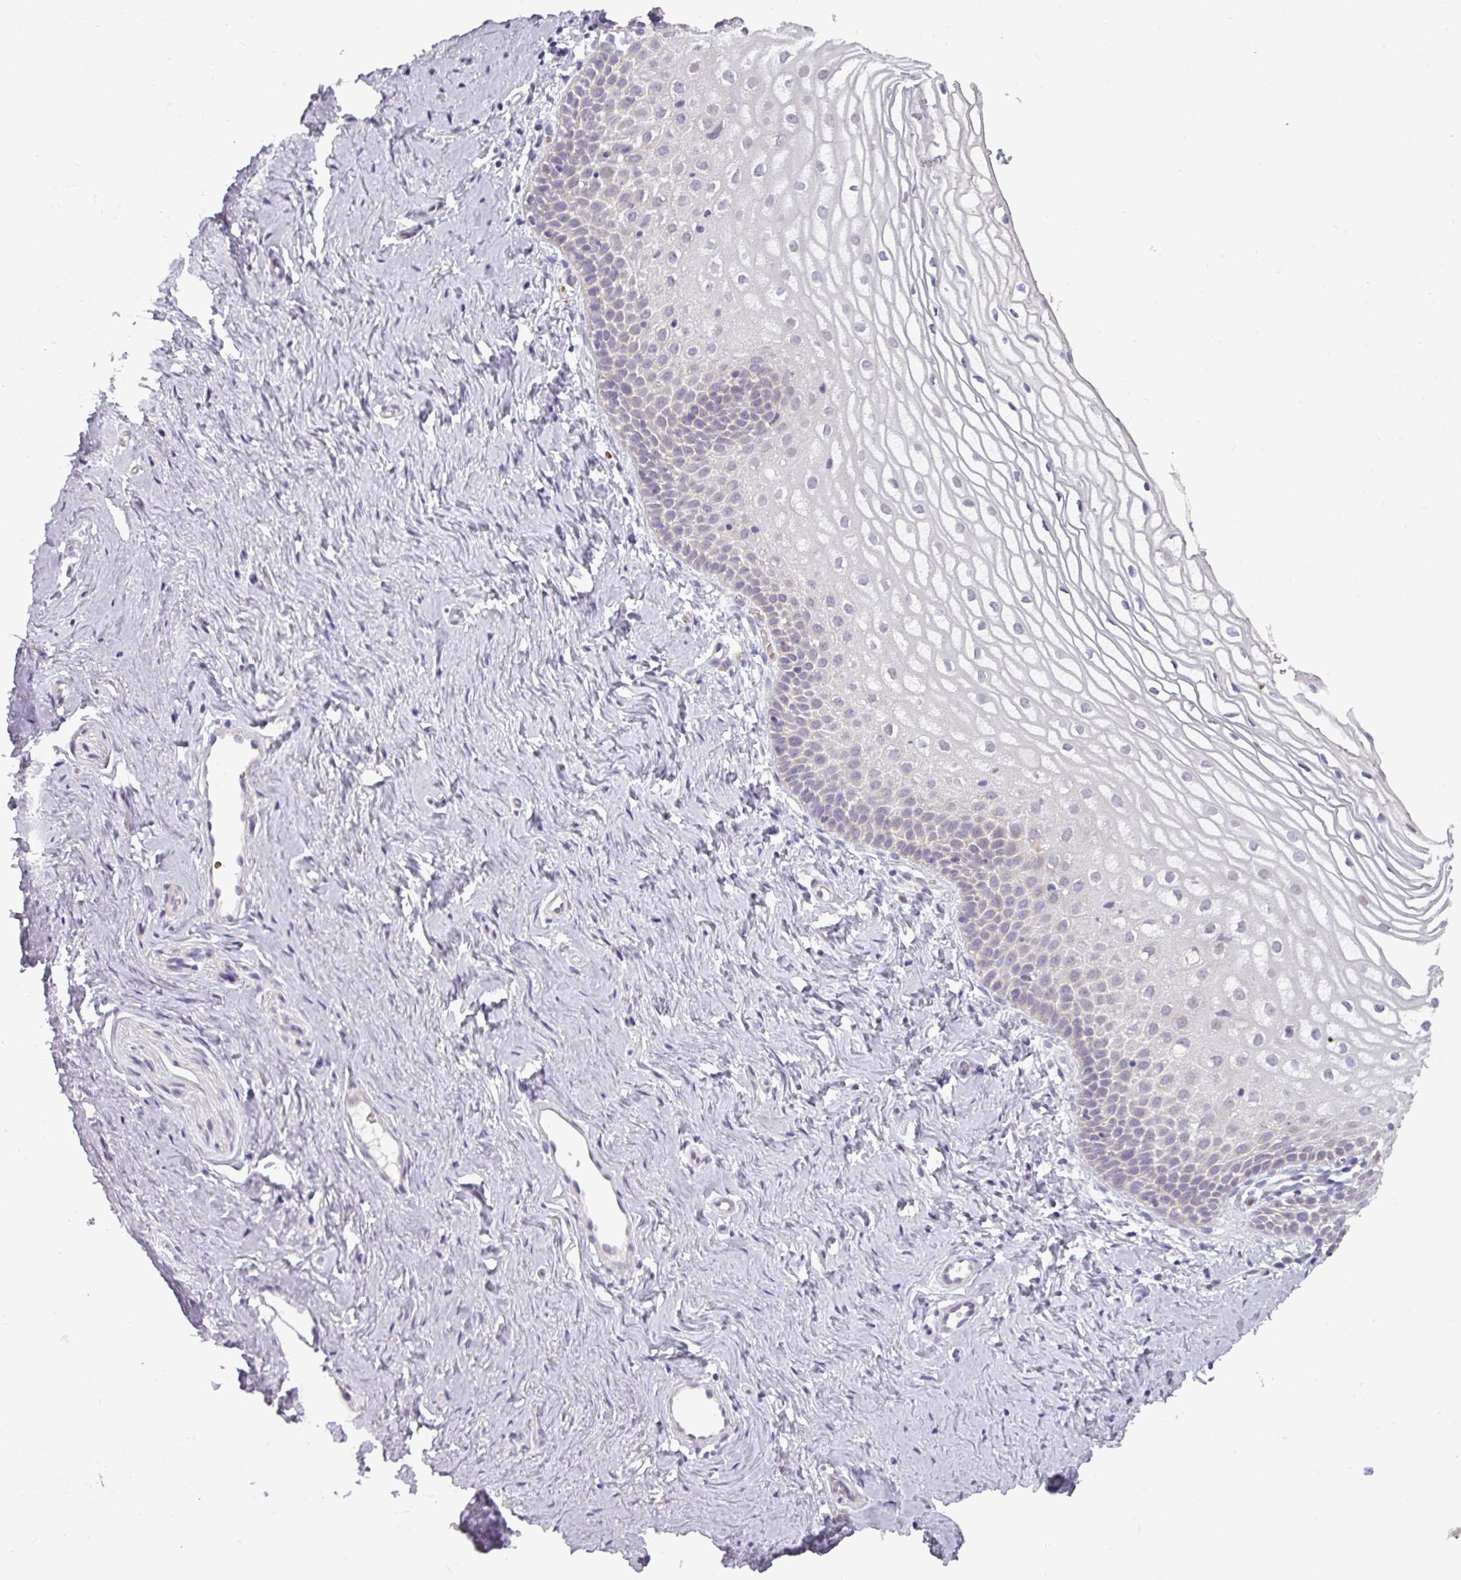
{"staining": {"intensity": "moderate", "quantity": "<25%", "location": "nuclear"}, "tissue": "vagina", "cell_type": "Squamous epithelial cells", "image_type": "normal", "snomed": [{"axis": "morphology", "description": "Normal tissue, NOS"}, {"axis": "topography", "description": "Vagina"}], "caption": "A histopathology image of human vagina stained for a protein reveals moderate nuclear brown staining in squamous epithelial cells.", "gene": "C2orf68", "patient": {"sex": "female", "age": 56}}